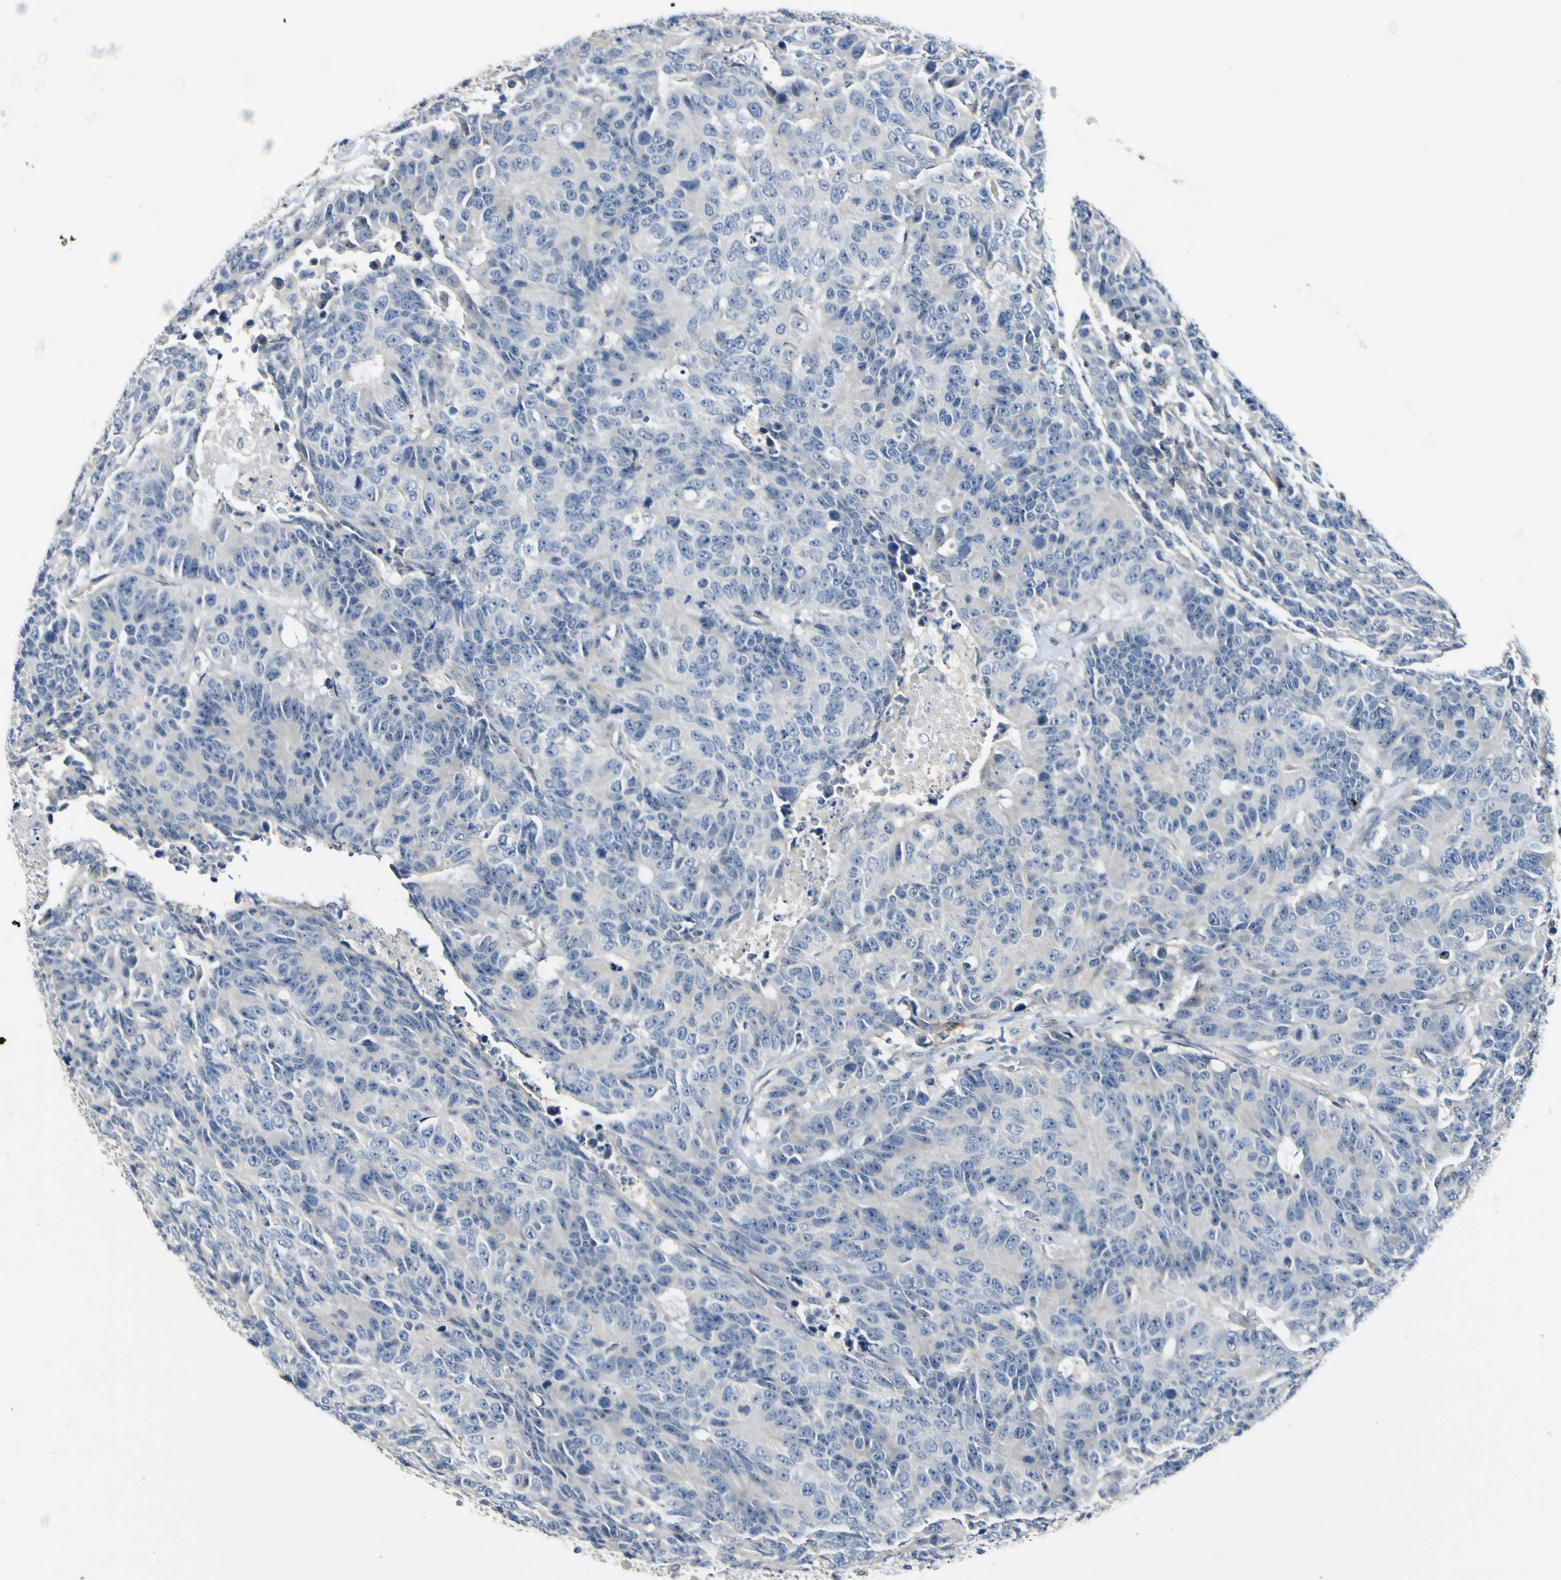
{"staining": {"intensity": "negative", "quantity": "none", "location": "none"}, "tissue": "colorectal cancer", "cell_type": "Tumor cells", "image_type": "cancer", "snomed": [{"axis": "morphology", "description": "Adenocarcinoma, NOS"}, {"axis": "topography", "description": "Colon"}], "caption": "Immunohistochemical staining of colorectal cancer exhibits no significant positivity in tumor cells.", "gene": "LDLR", "patient": {"sex": "female", "age": 86}}